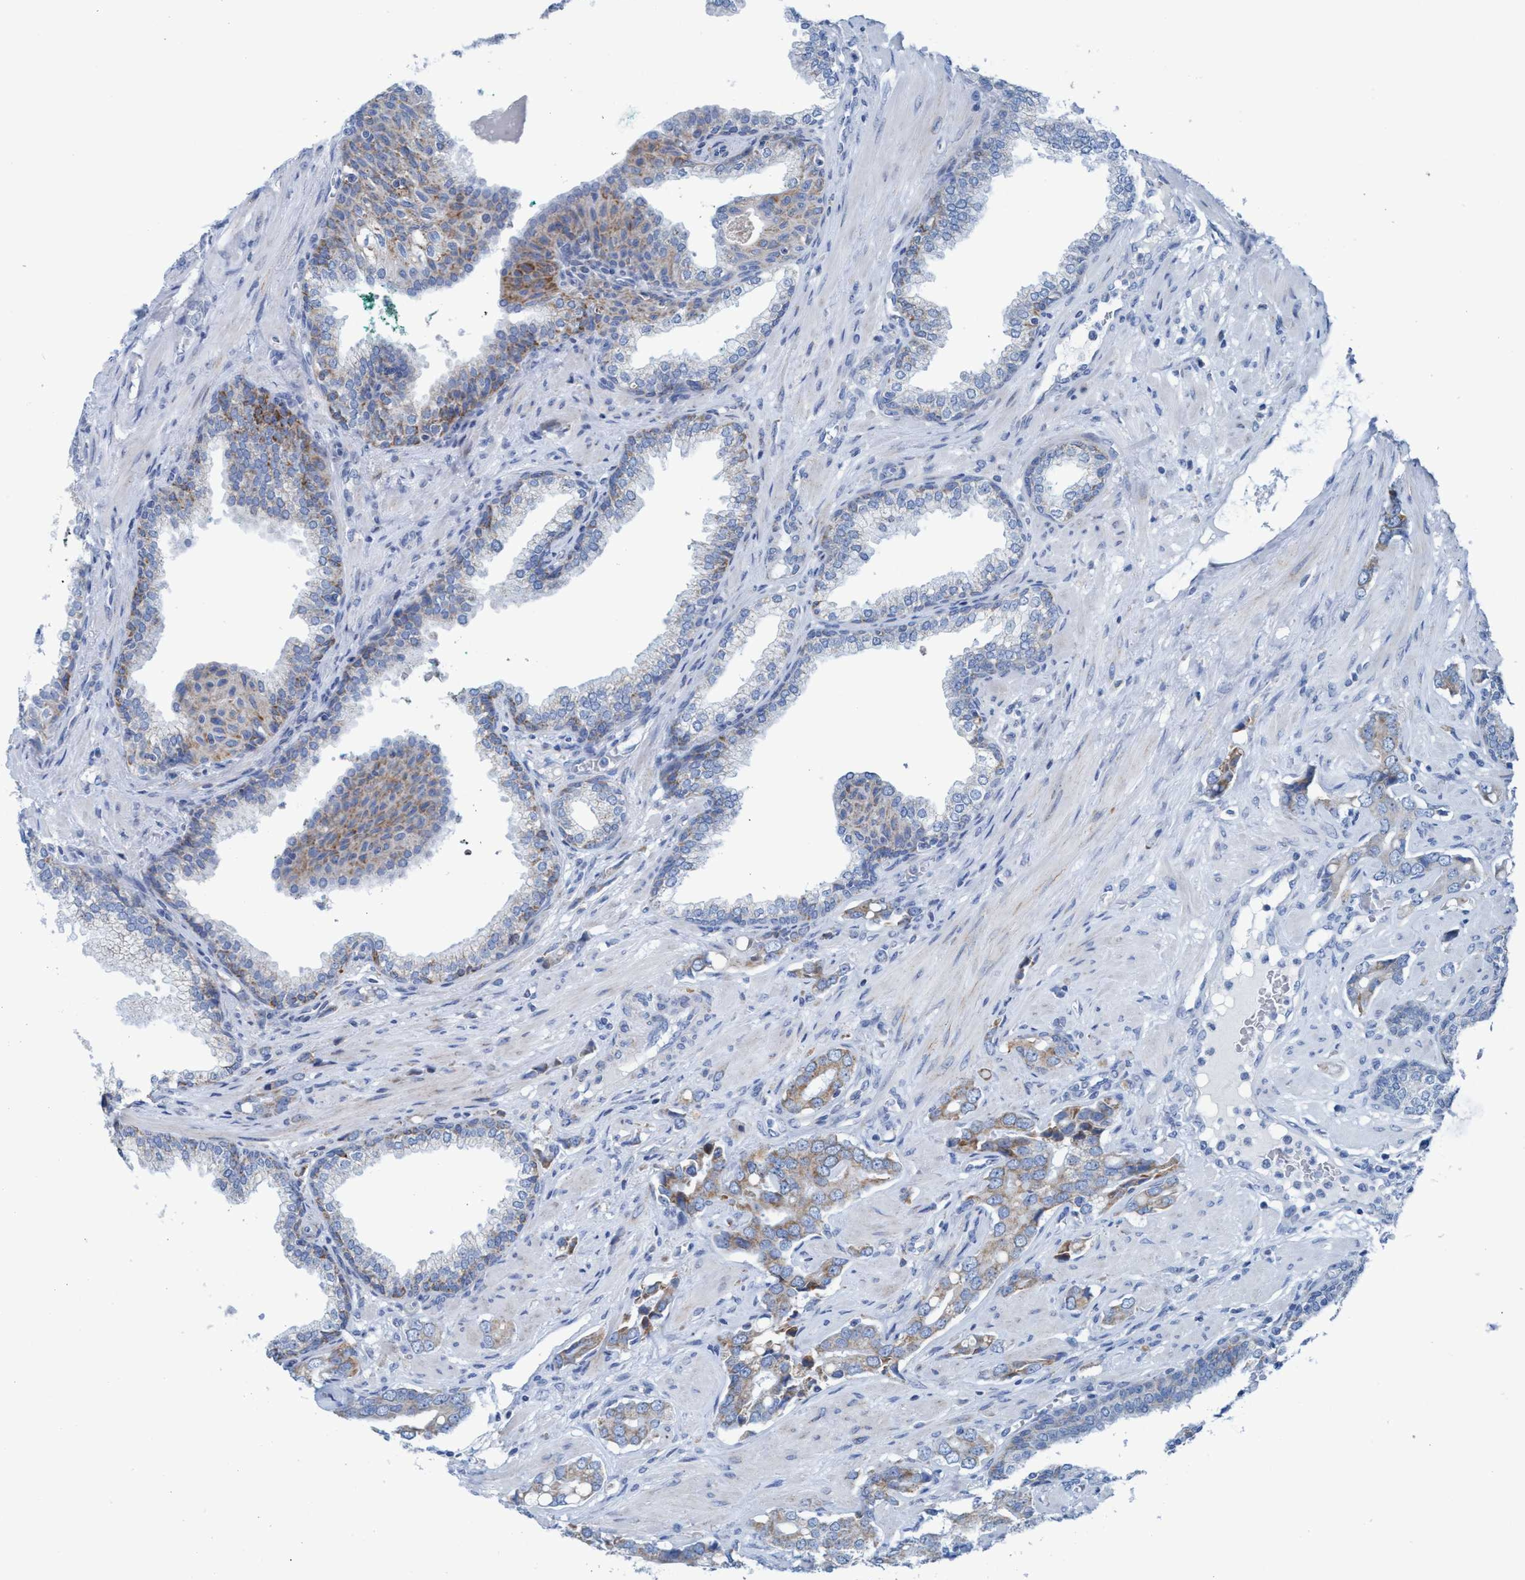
{"staining": {"intensity": "weak", "quantity": "25%-75%", "location": "cytoplasmic/membranous"}, "tissue": "prostate cancer", "cell_type": "Tumor cells", "image_type": "cancer", "snomed": [{"axis": "morphology", "description": "Adenocarcinoma, High grade"}, {"axis": "topography", "description": "Prostate"}], "caption": "Immunohistochemical staining of human prostate cancer exhibits low levels of weak cytoplasmic/membranous positivity in about 25%-75% of tumor cells.", "gene": "GGA3", "patient": {"sex": "male", "age": 52}}